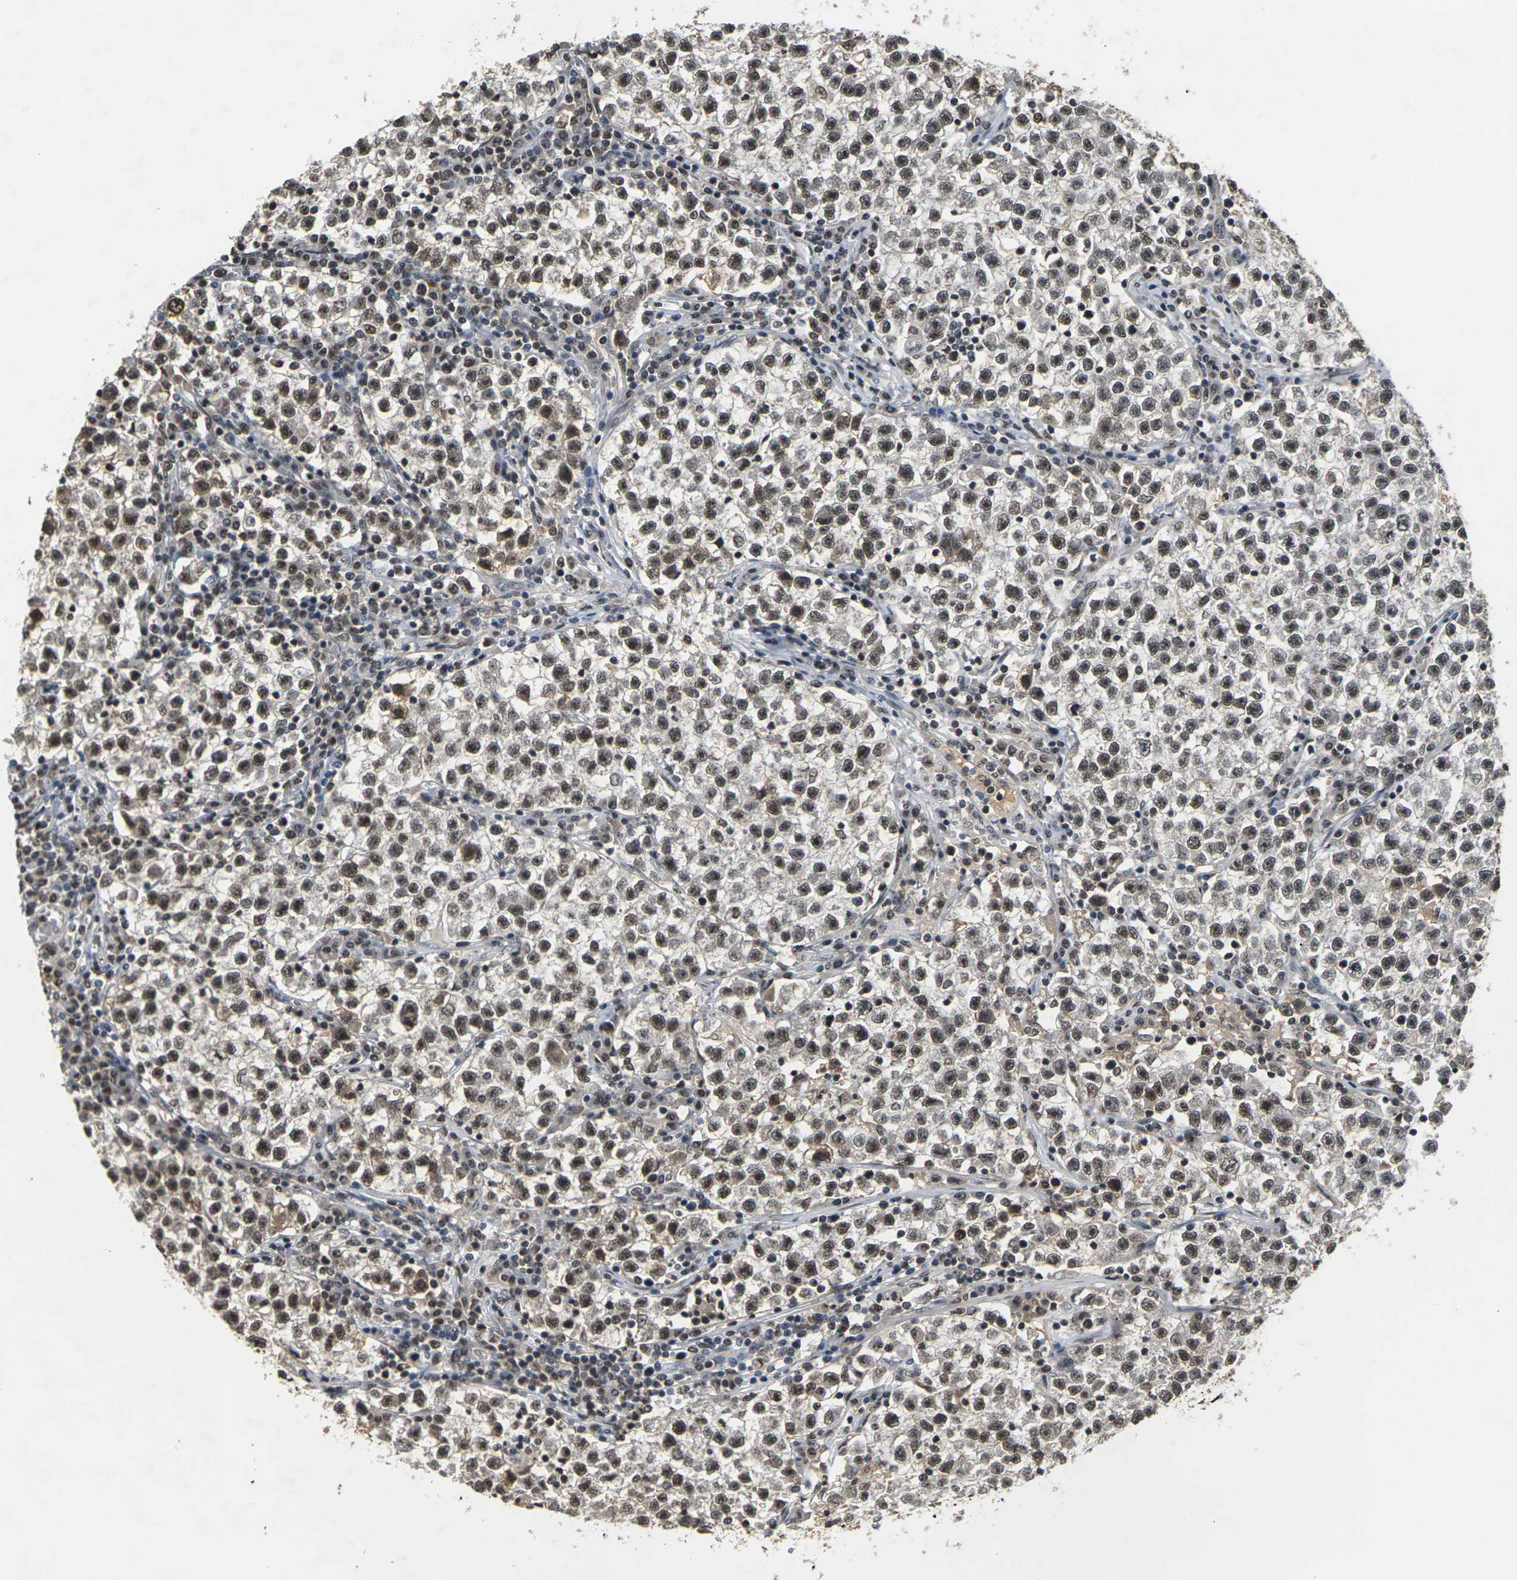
{"staining": {"intensity": "strong", "quantity": ">75%", "location": "nuclear"}, "tissue": "testis cancer", "cell_type": "Tumor cells", "image_type": "cancer", "snomed": [{"axis": "morphology", "description": "Seminoma, NOS"}, {"axis": "topography", "description": "Testis"}], "caption": "Immunohistochemical staining of human seminoma (testis) reveals strong nuclear protein staining in about >75% of tumor cells.", "gene": "NELFA", "patient": {"sex": "male", "age": 22}}